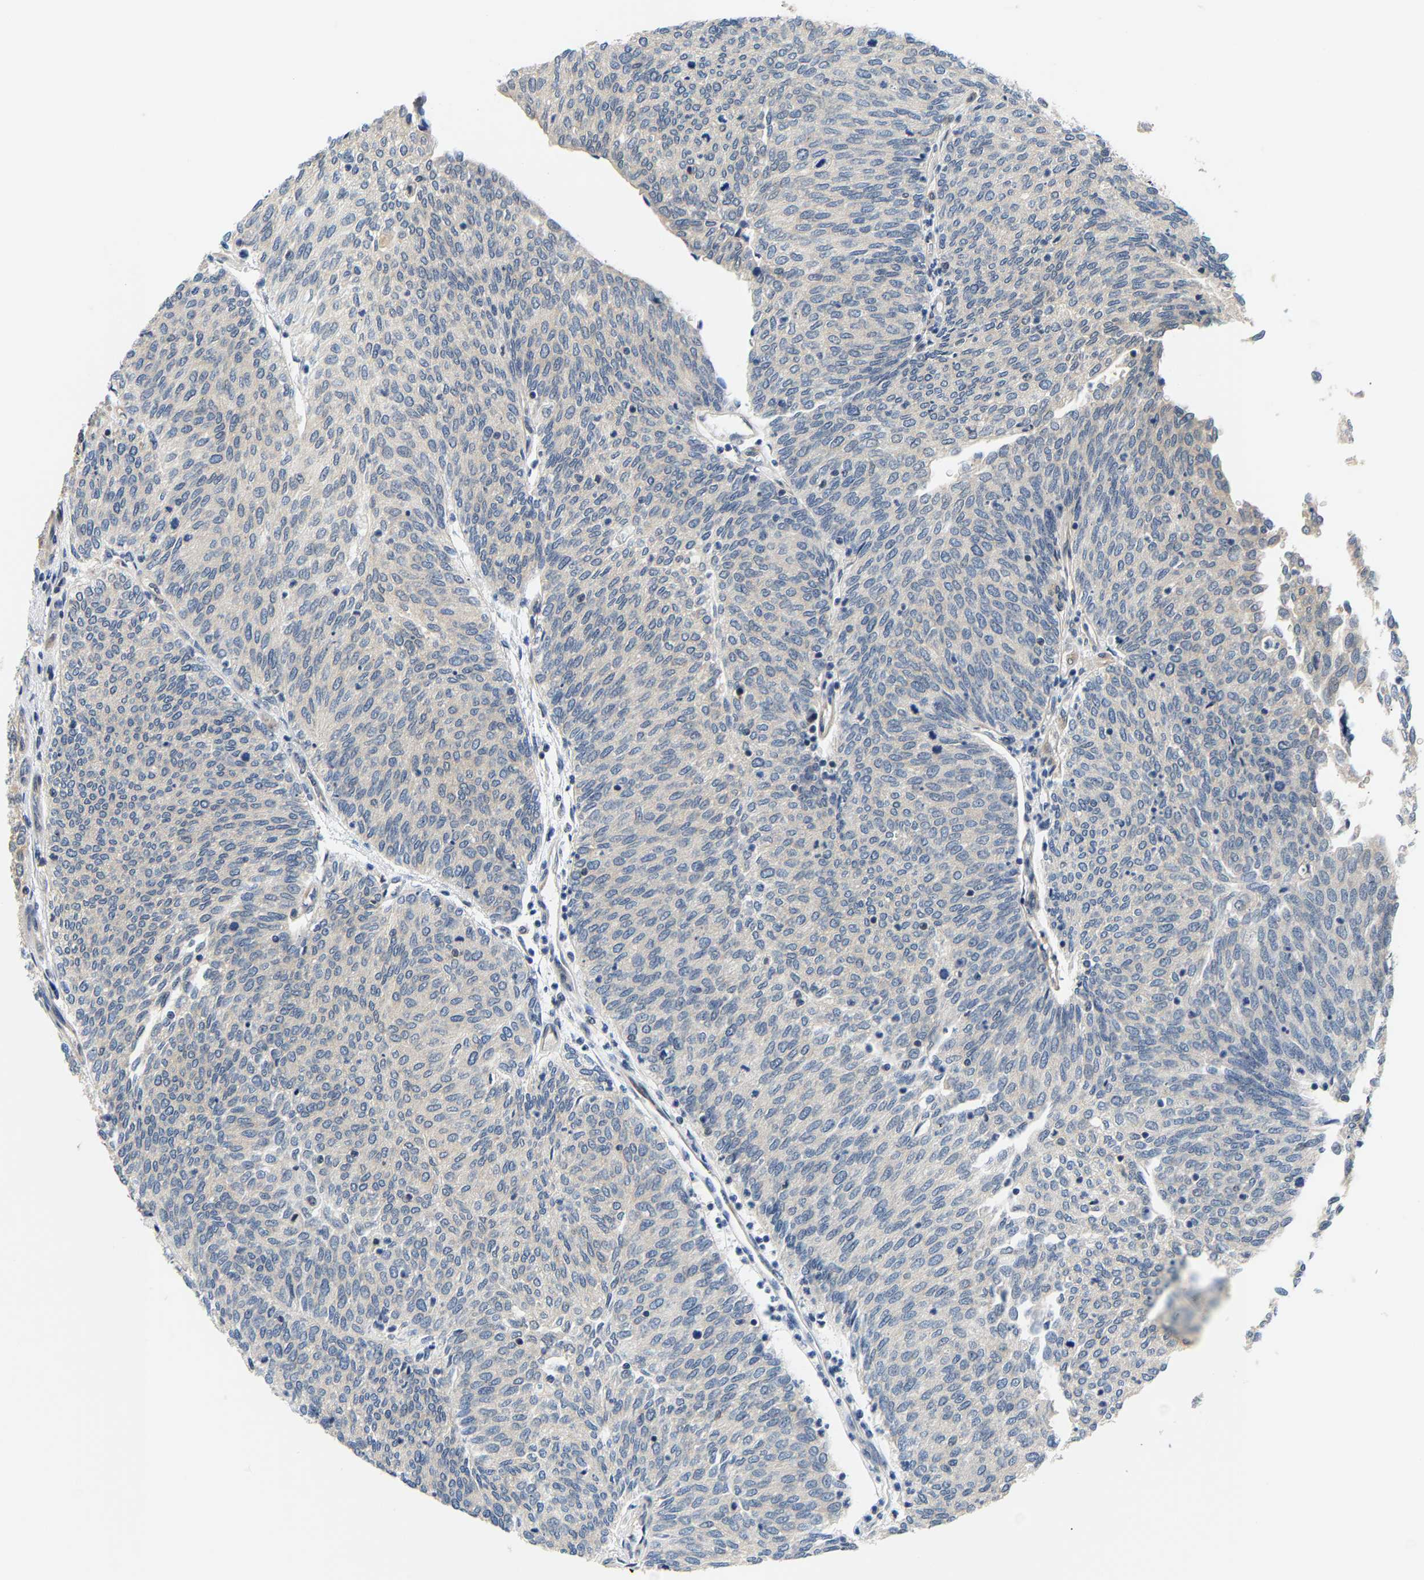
{"staining": {"intensity": "weak", "quantity": "<25%", "location": "cytoplasmic/membranous"}, "tissue": "urothelial cancer", "cell_type": "Tumor cells", "image_type": "cancer", "snomed": [{"axis": "morphology", "description": "Urothelial carcinoma, Low grade"}, {"axis": "topography", "description": "Urinary bladder"}], "caption": "Urothelial cancer stained for a protein using immunohistochemistry (IHC) exhibits no staining tumor cells.", "gene": "ARHGEF12", "patient": {"sex": "female", "age": 79}}